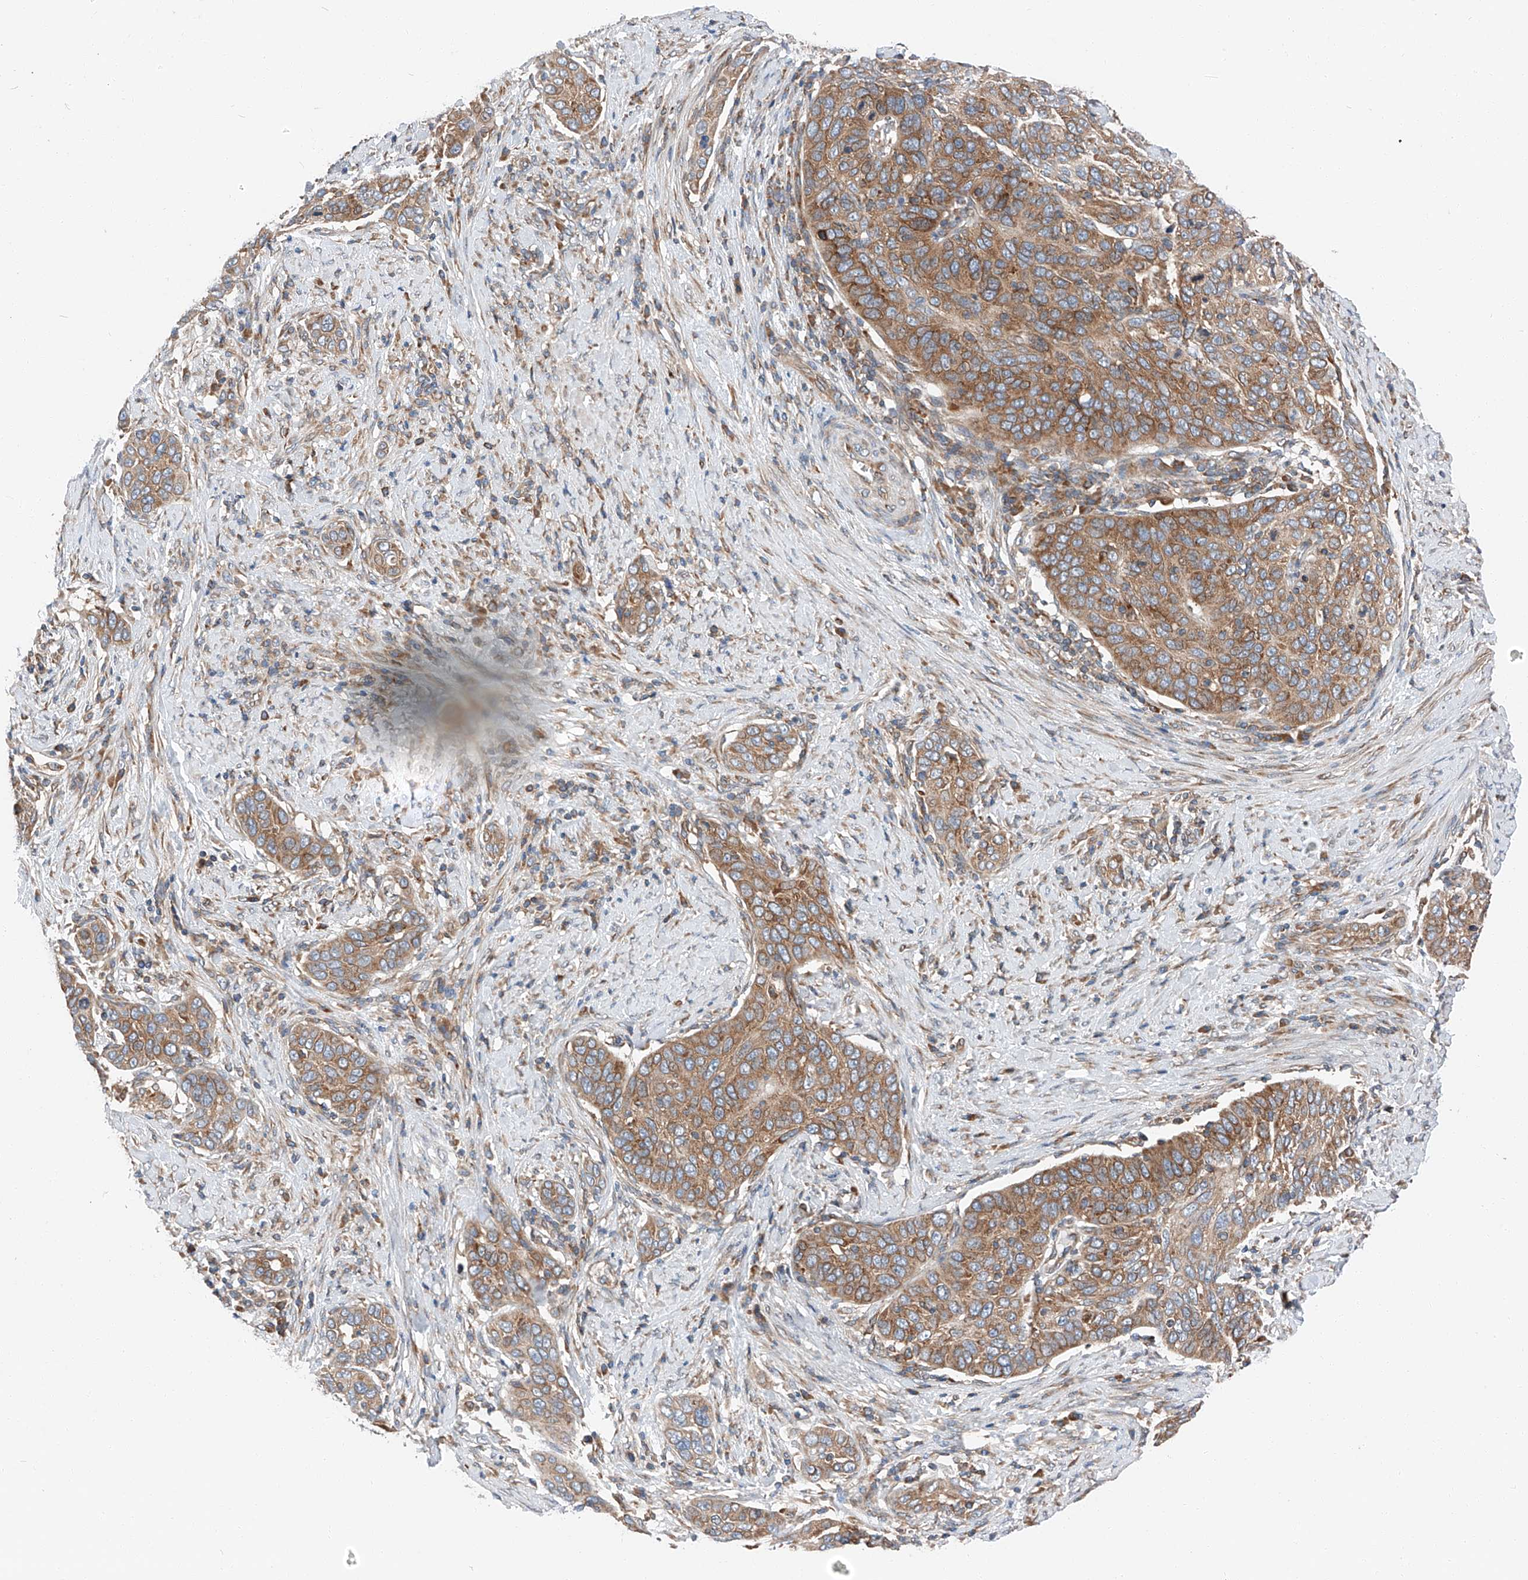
{"staining": {"intensity": "strong", "quantity": ">75%", "location": "cytoplasmic/membranous"}, "tissue": "cervical cancer", "cell_type": "Tumor cells", "image_type": "cancer", "snomed": [{"axis": "morphology", "description": "Squamous cell carcinoma, NOS"}, {"axis": "topography", "description": "Cervix"}], "caption": "Immunohistochemistry (IHC) image of neoplastic tissue: human squamous cell carcinoma (cervical) stained using immunohistochemistry (IHC) demonstrates high levels of strong protein expression localized specifically in the cytoplasmic/membranous of tumor cells, appearing as a cytoplasmic/membranous brown color.", "gene": "ZC3H15", "patient": {"sex": "female", "age": 60}}